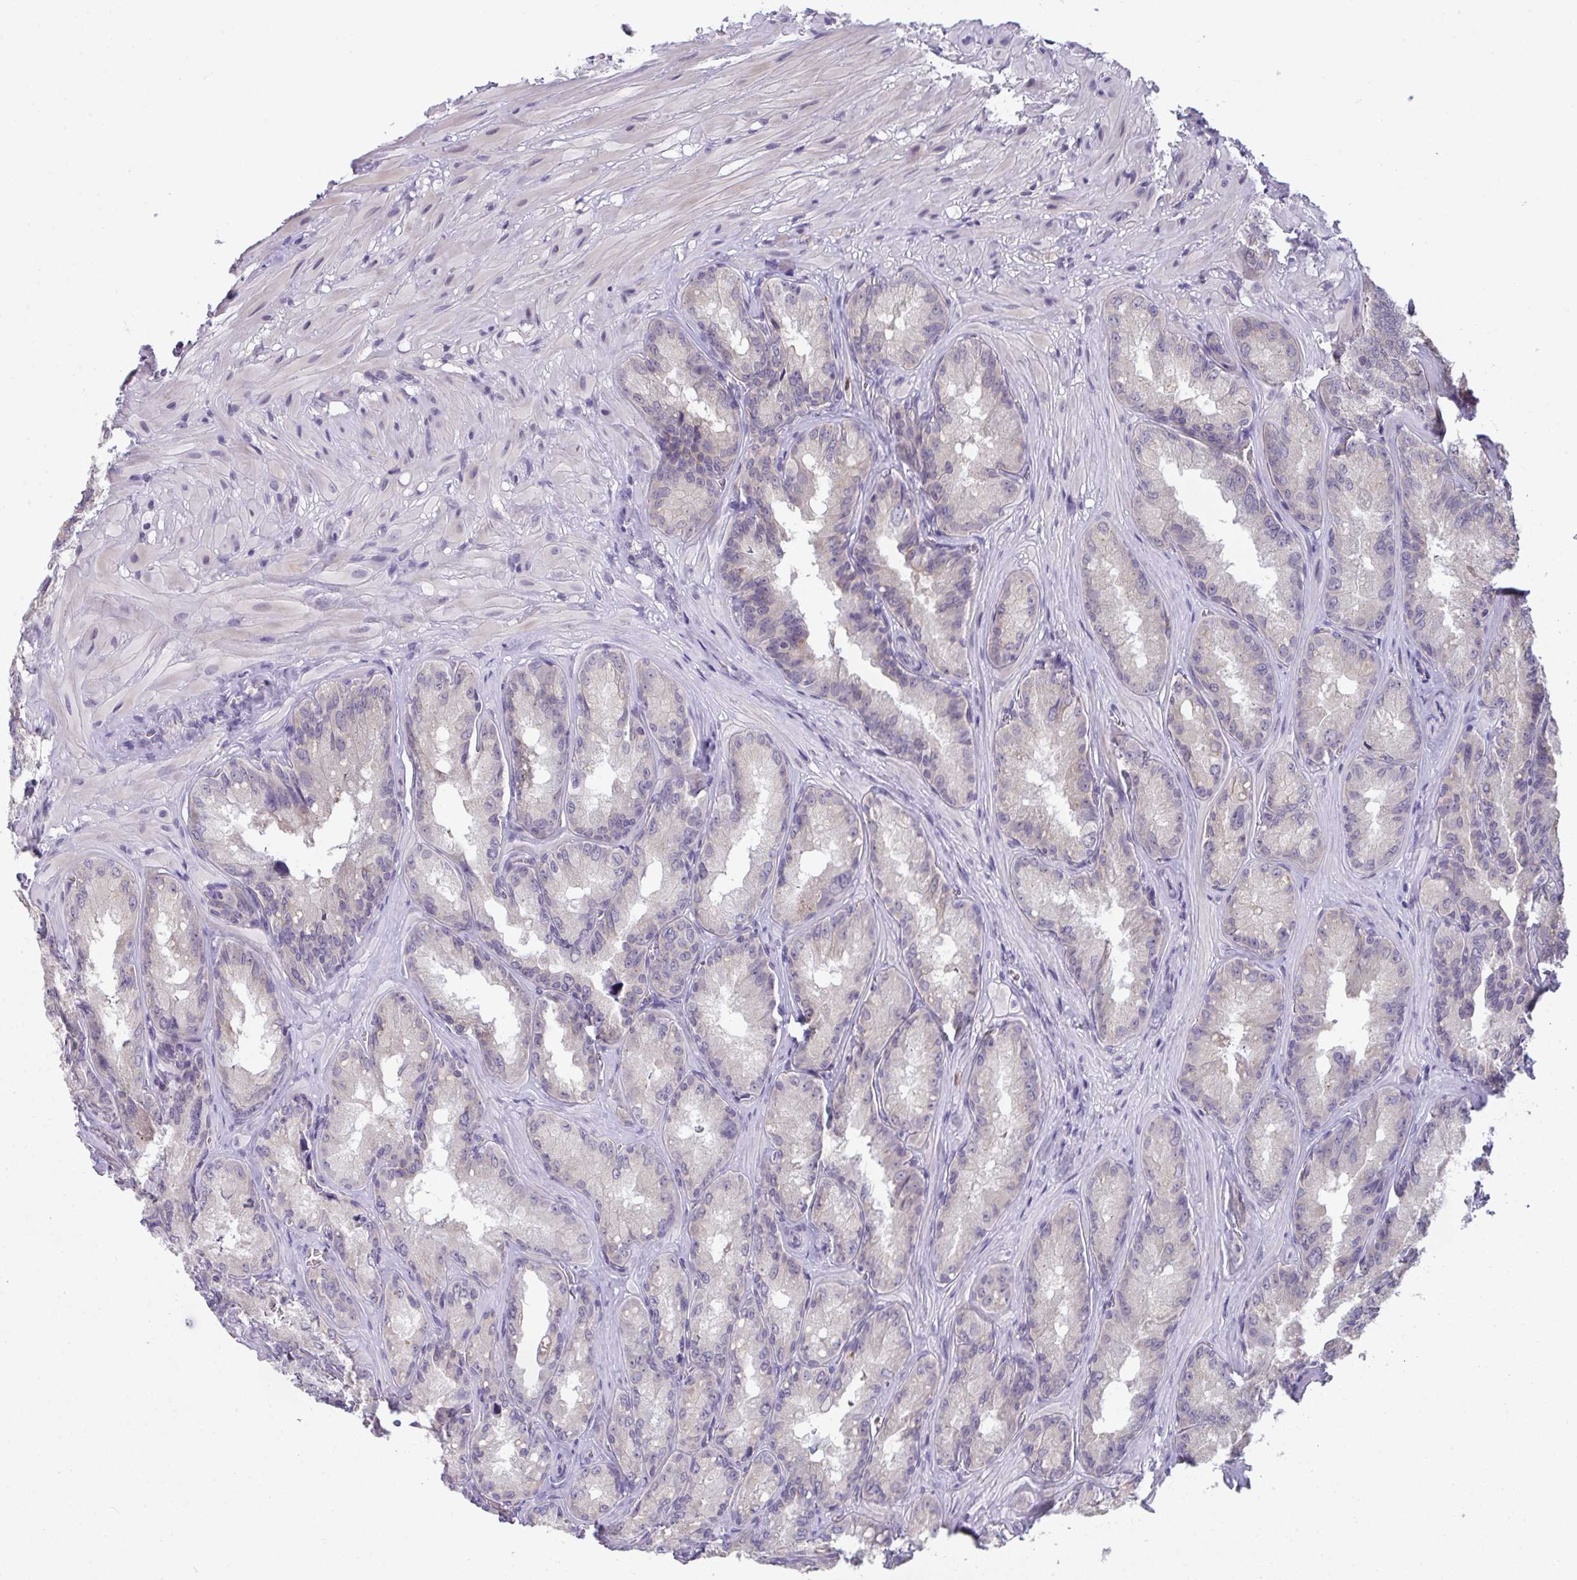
{"staining": {"intensity": "moderate", "quantity": "<25%", "location": "cytoplasmic/membranous"}, "tissue": "seminal vesicle", "cell_type": "Glandular cells", "image_type": "normal", "snomed": [{"axis": "morphology", "description": "Normal tissue, NOS"}, {"axis": "topography", "description": "Seminal veicle"}], "caption": "This is a photomicrograph of immunohistochemistry staining of unremarkable seminal vesicle, which shows moderate expression in the cytoplasmic/membranous of glandular cells.", "gene": "RIOK1", "patient": {"sex": "male", "age": 47}}